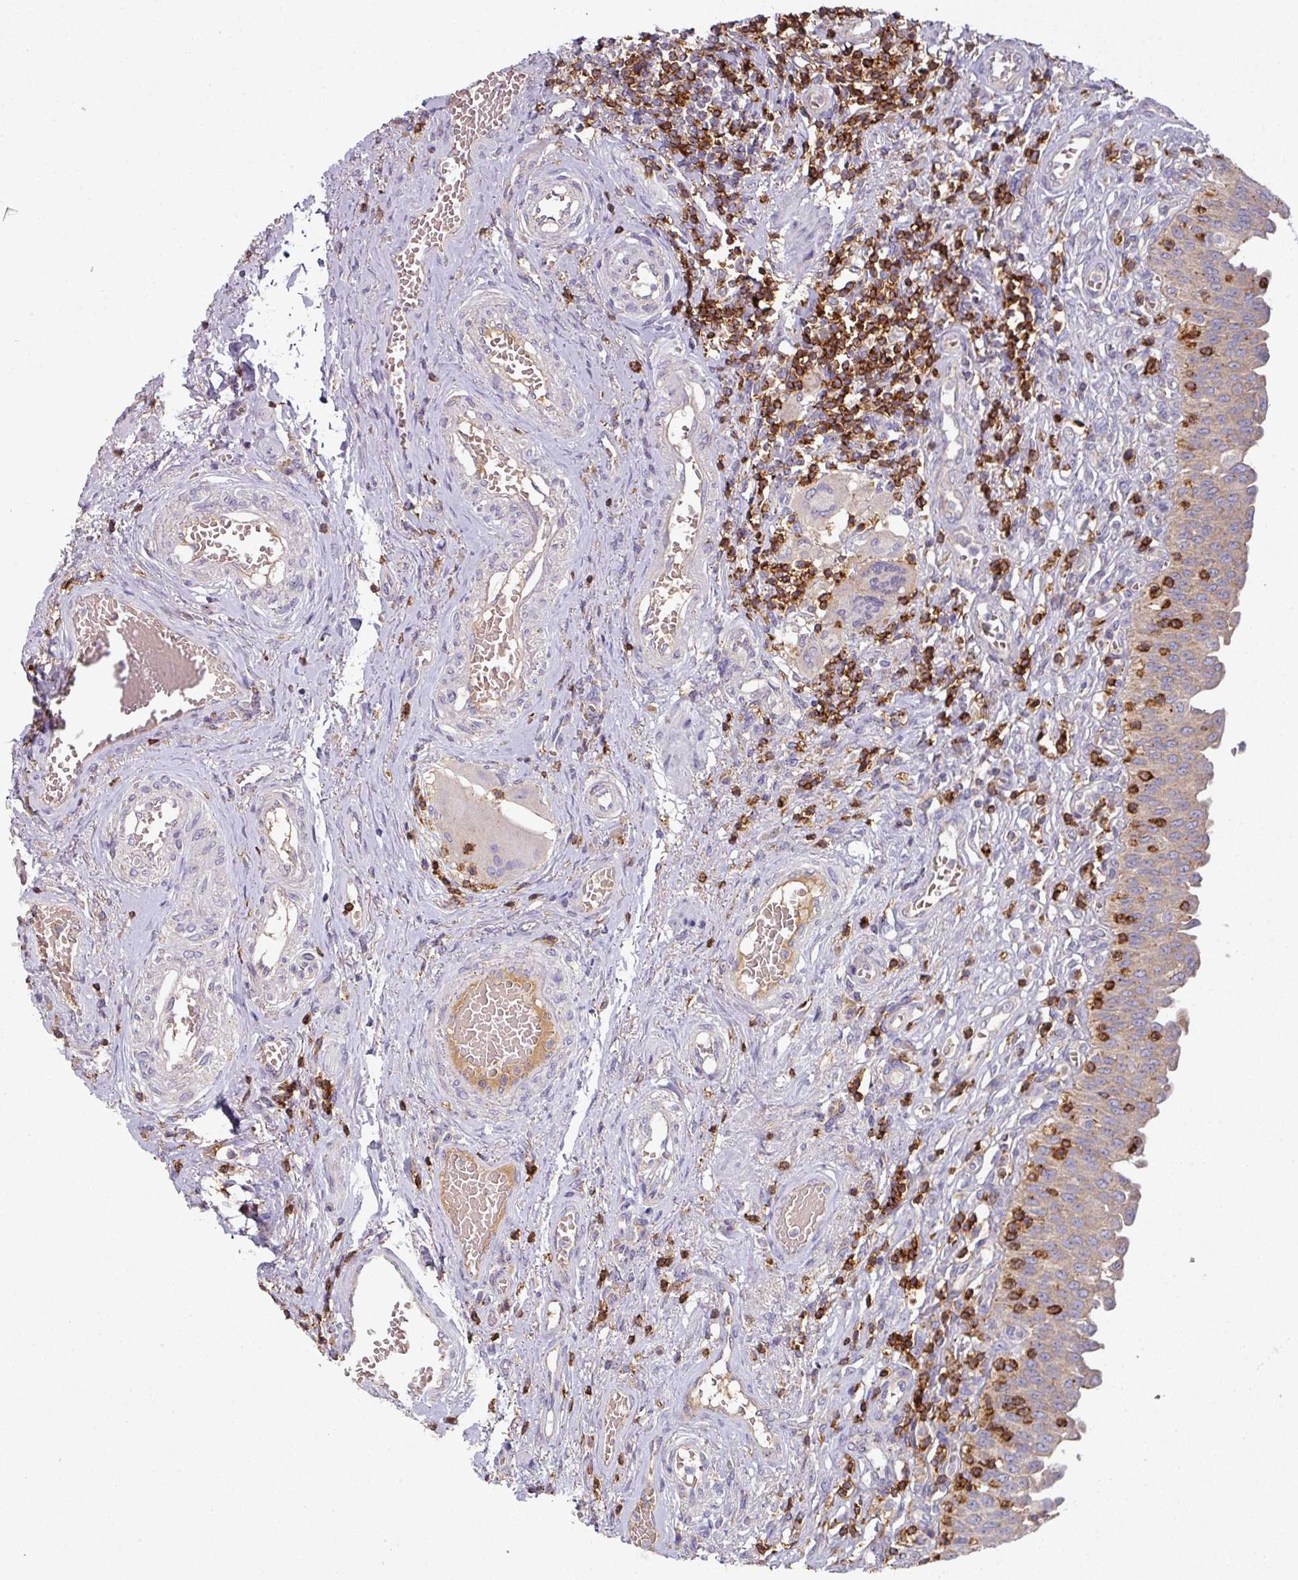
{"staining": {"intensity": "weak", "quantity": ">75%", "location": "cytoplasmic/membranous"}, "tissue": "urinary bladder", "cell_type": "Urothelial cells", "image_type": "normal", "snomed": [{"axis": "morphology", "description": "Normal tissue, NOS"}, {"axis": "topography", "description": "Urinary bladder"}], "caption": "Immunohistochemistry (IHC) of normal urinary bladder demonstrates low levels of weak cytoplasmic/membranous staining in approximately >75% of urothelial cells.", "gene": "CD3G", "patient": {"sex": "male", "age": 71}}